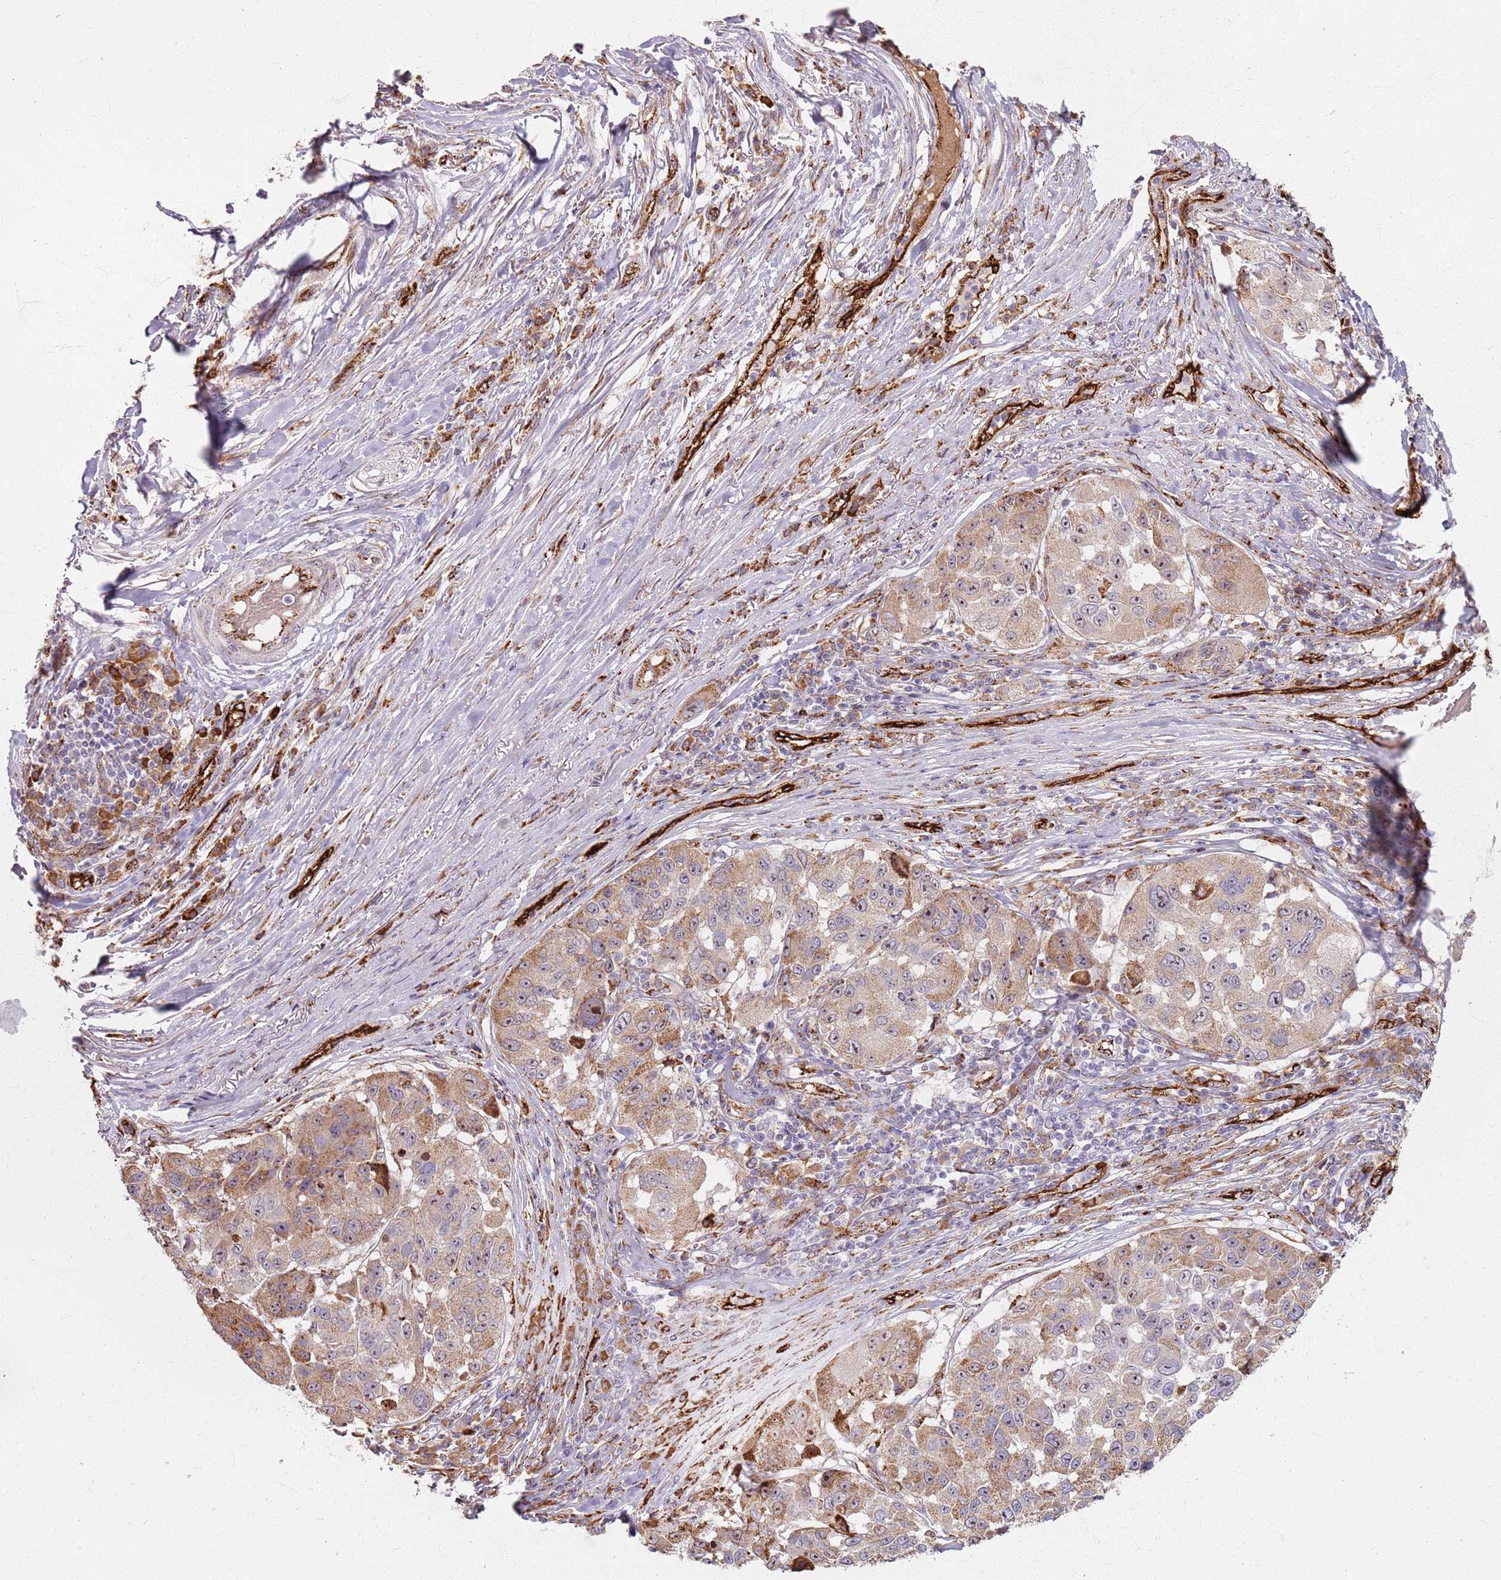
{"staining": {"intensity": "moderate", "quantity": "25%-75%", "location": "cytoplasmic/membranous,nuclear"}, "tissue": "melanoma", "cell_type": "Tumor cells", "image_type": "cancer", "snomed": [{"axis": "morphology", "description": "Malignant melanoma, NOS"}, {"axis": "topography", "description": "Skin"}], "caption": "Melanoma stained with a brown dye exhibits moderate cytoplasmic/membranous and nuclear positive positivity in approximately 25%-75% of tumor cells.", "gene": "KRI1", "patient": {"sex": "female", "age": 66}}